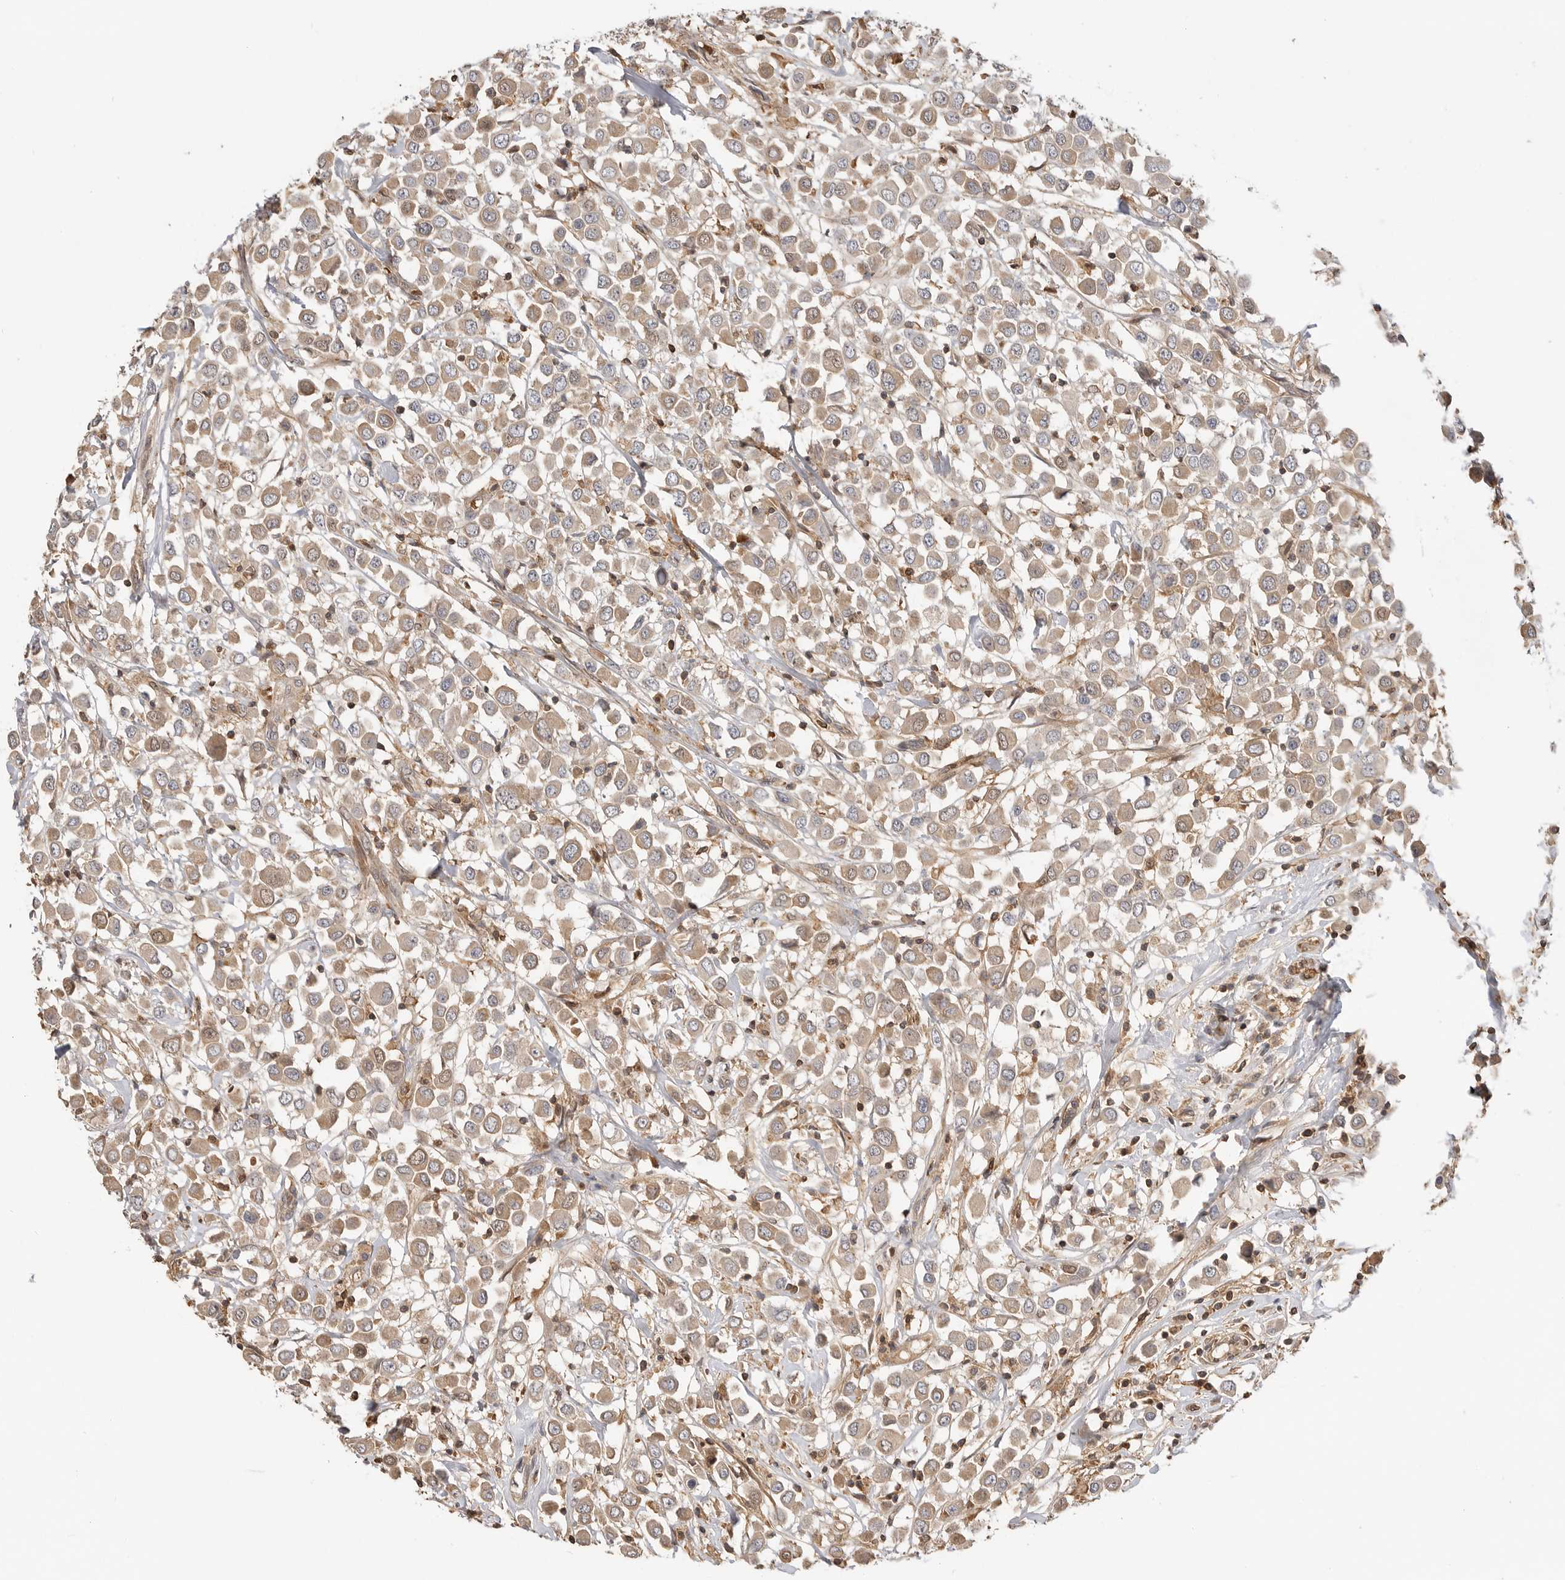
{"staining": {"intensity": "weak", "quantity": ">75%", "location": "cytoplasmic/membranous"}, "tissue": "breast cancer", "cell_type": "Tumor cells", "image_type": "cancer", "snomed": [{"axis": "morphology", "description": "Duct carcinoma"}, {"axis": "topography", "description": "Breast"}], "caption": "IHC micrograph of neoplastic tissue: human breast invasive ductal carcinoma stained using immunohistochemistry displays low levels of weak protein expression localized specifically in the cytoplasmic/membranous of tumor cells, appearing as a cytoplasmic/membranous brown color.", "gene": "CLDN12", "patient": {"sex": "female", "age": 61}}